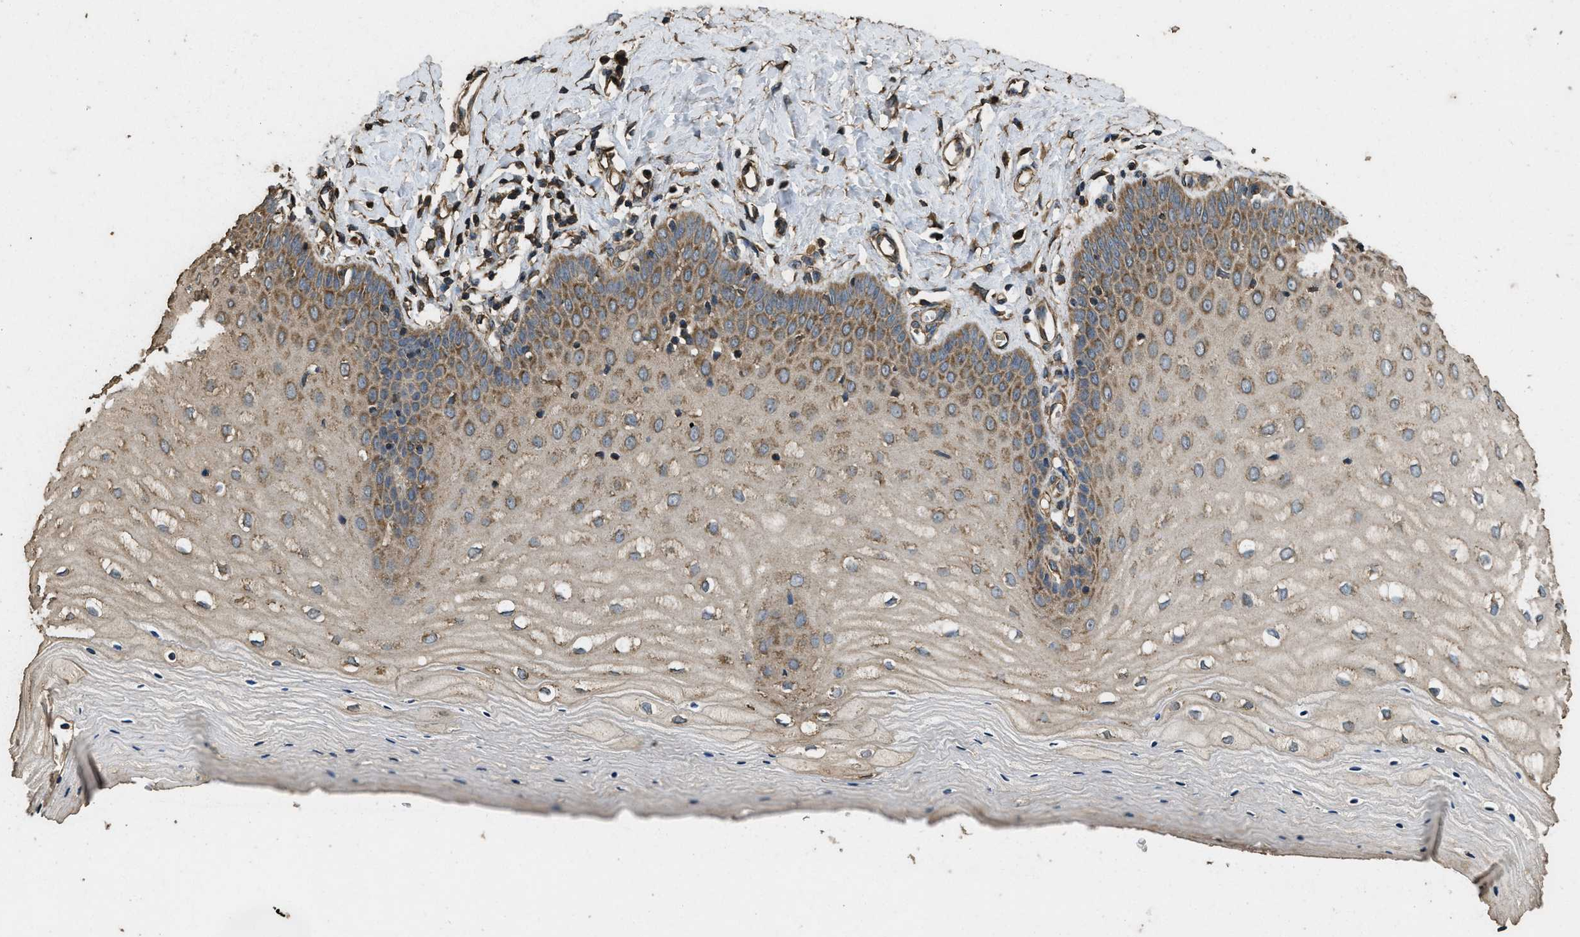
{"staining": {"intensity": "moderate", "quantity": "25%-75%", "location": "cytoplasmic/membranous"}, "tissue": "cervix", "cell_type": "Squamous epithelial cells", "image_type": "normal", "snomed": [{"axis": "morphology", "description": "Normal tissue, NOS"}, {"axis": "topography", "description": "Cervix"}], "caption": "Protein staining by immunohistochemistry (IHC) displays moderate cytoplasmic/membranous expression in about 25%-75% of squamous epithelial cells in unremarkable cervix. Ihc stains the protein in brown and the nuclei are stained blue.", "gene": "CYRIA", "patient": {"sex": "female", "age": 55}}